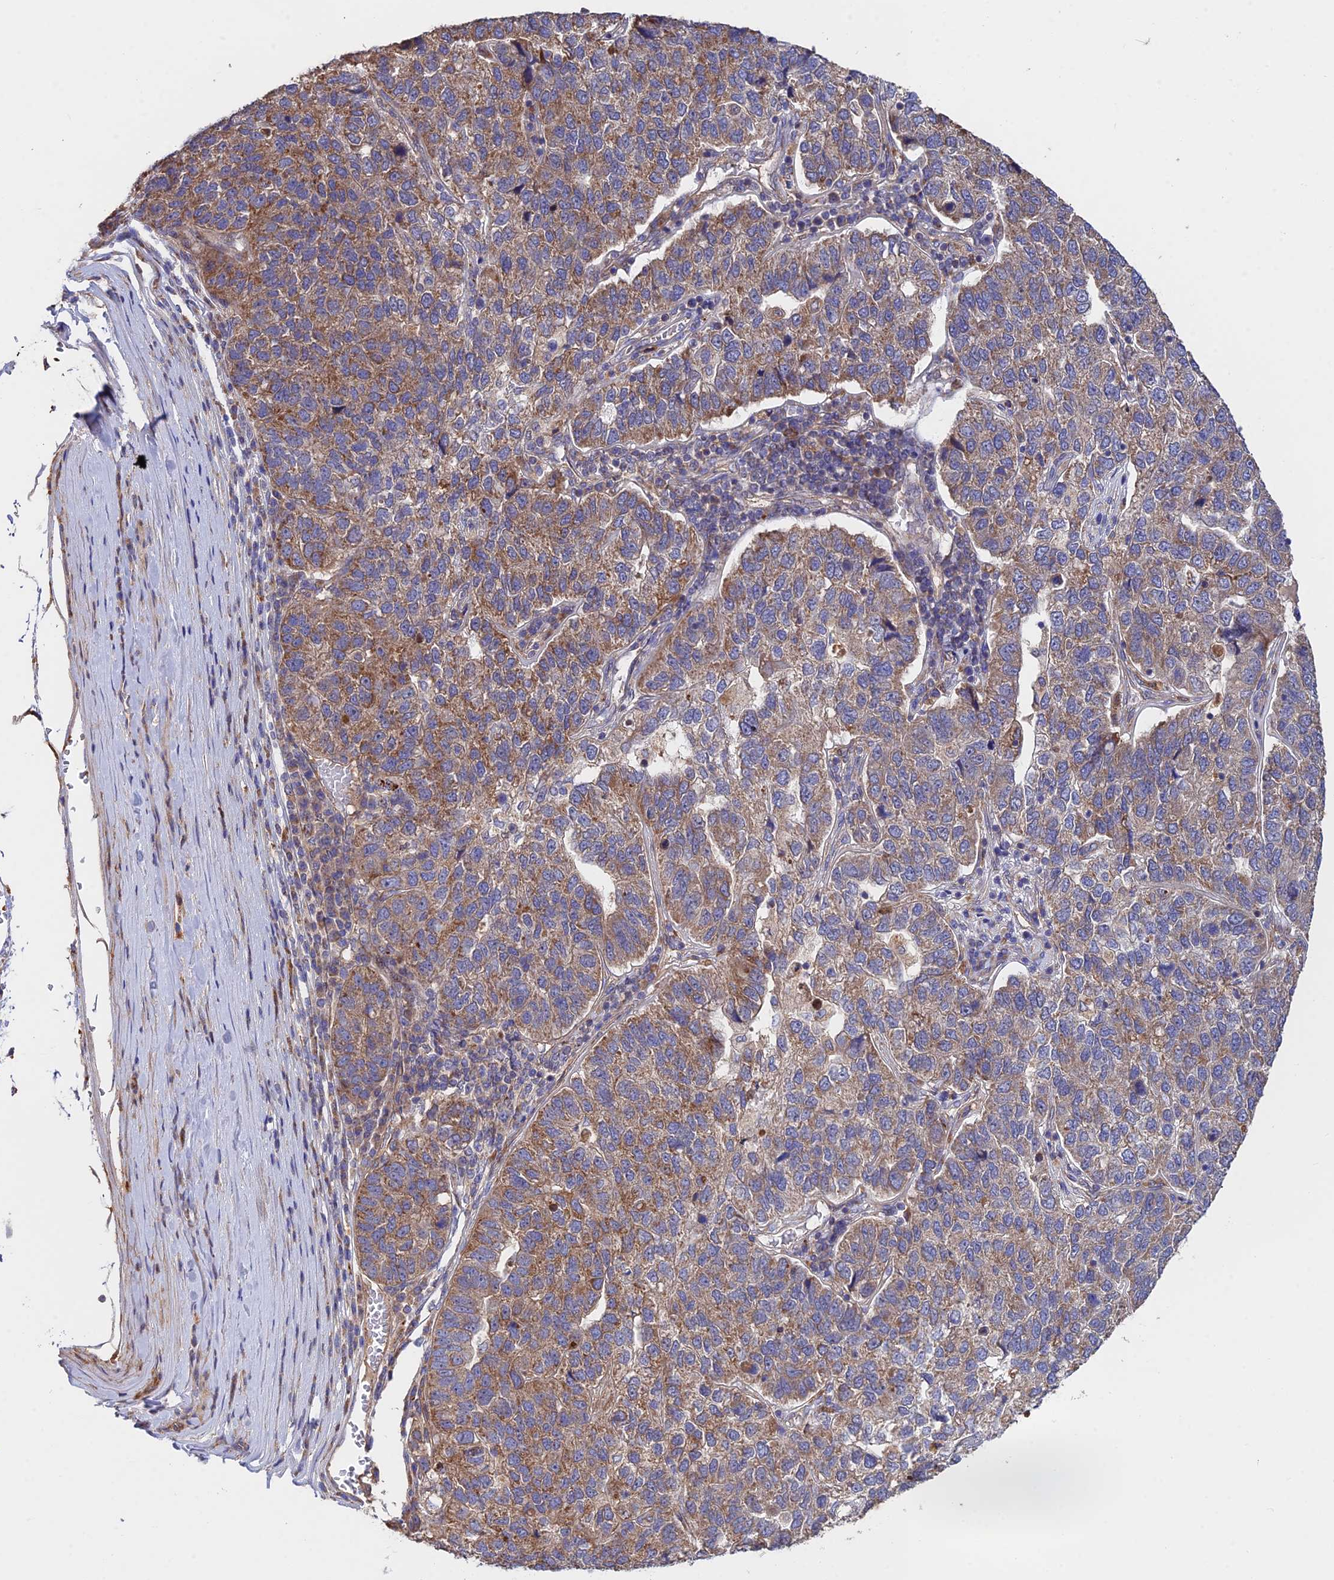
{"staining": {"intensity": "moderate", "quantity": "25%-75%", "location": "cytoplasmic/membranous"}, "tissue": "pancreatic cancer", "cell_type": "Tumor cells", "image_type": "cancer", "snomed": [{"axis": "morphology", "description": "Adenocarcinoma, NOS"}, {"axis": "topography", "description": "Pancreas"}], "caption": "IHC micrograph of human pancreatic cancer (adenocarcinoma) stained for a protein (brown), which demonstrates medium levels of moderate cytoplasmic/membranous staining in approximately 25%-75% of tumor cells.", "gene": "CDC37L1", "patient": {"sex": "female", "age": 61}}